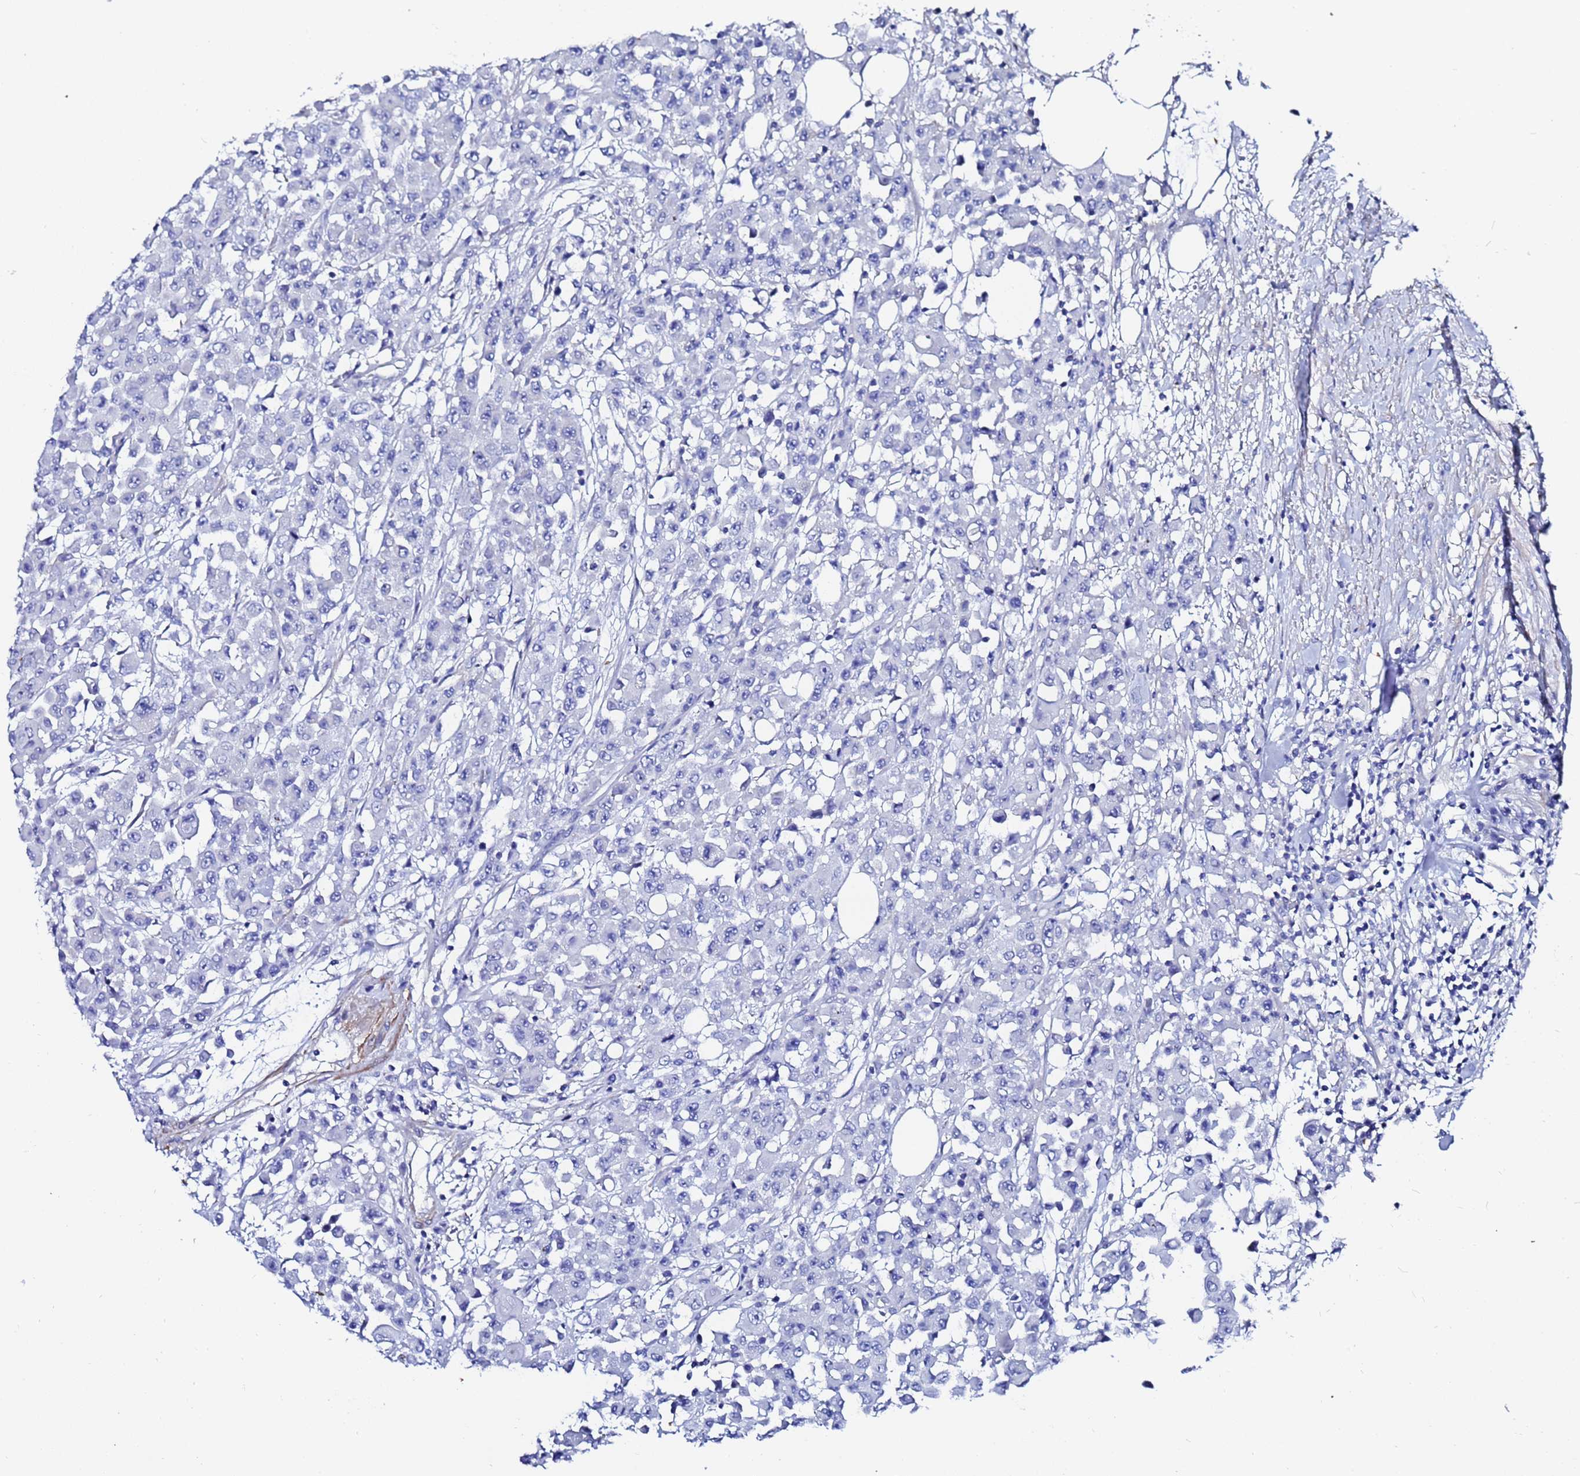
{"staining": {"intensity": "negative", "quantity": "none", "location": "none"}, "tissue": "colorectal cancer", "cell_type": "Tumor cells", "image_type": "cancer", "snomed": [{"axis": "morphology", "description": "Adenocarcinoma, NOS"}, {"axis": "topography", "description": "Colon"}], "caption": "Tumor cells are negative for protein expression in human colorectal cancer. The staining is performed using DAB brown chromogen with nuclei counter-stained in using hematoxylin.", "gene": "RAB39B", "patient": {"sex": "male", "age": 51}}